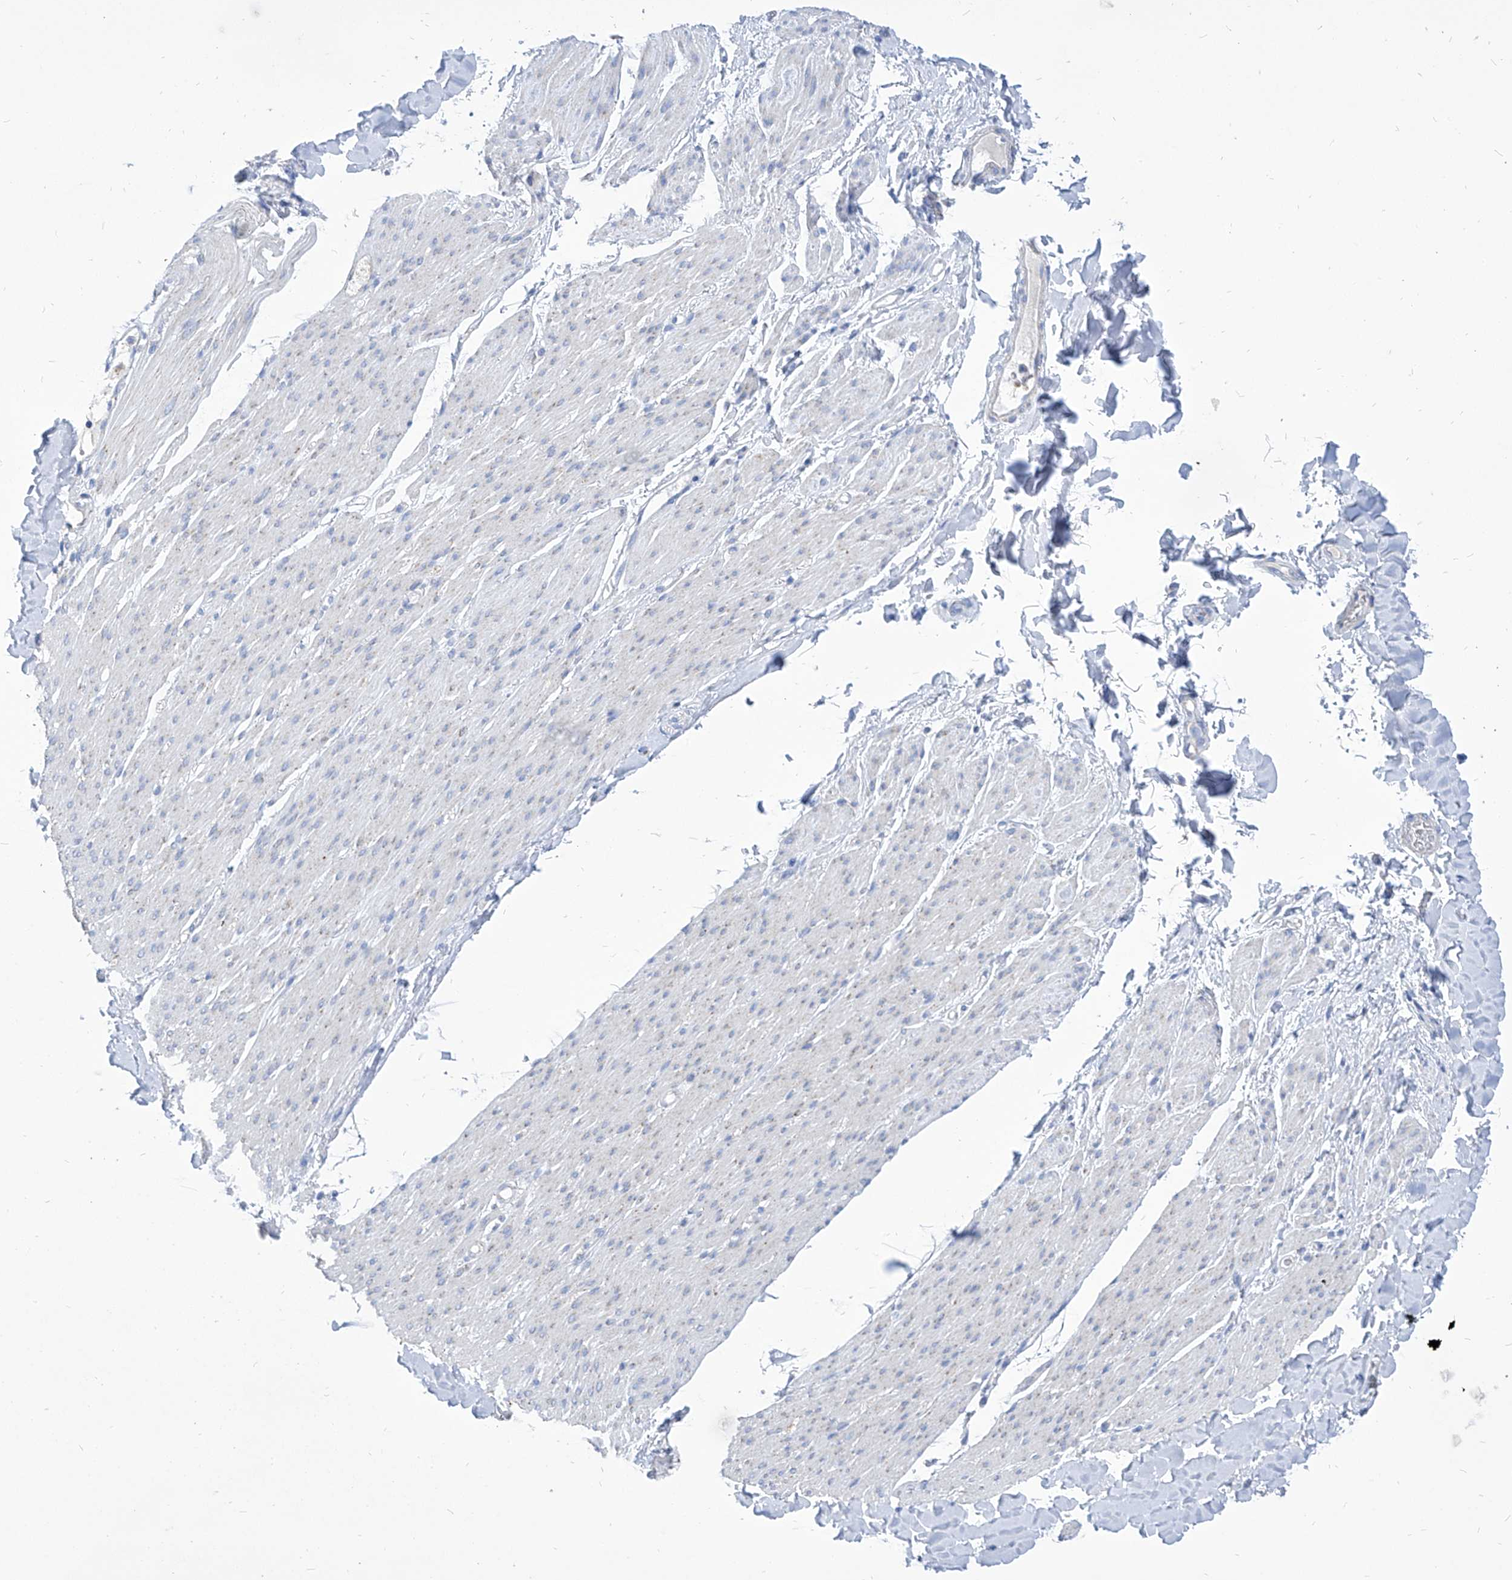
{"staining": {"intensity": "weak", "quantity": "25%-75%", "location": "cytoplasmic/membranous"}, "tissue": "smooth muscle", "cell_type": "Smooth muscle cells", "image_type": "normal", "snomed": [{"axis": "morphology", "description": "Normal tissue, NOS"}, {"axis": "topography", "description": "Colon"}, {"axis": "topography", "description": "Peripheral nerve tissue"}], "caption": "Protein analysis of benign smooth muscle displays weak cytoplasmic/membranous positivity in approximately 25%-75% of smooth muscle cells.", "gene": "COQ3", "patient": {"sex": "female", "age": 61}}